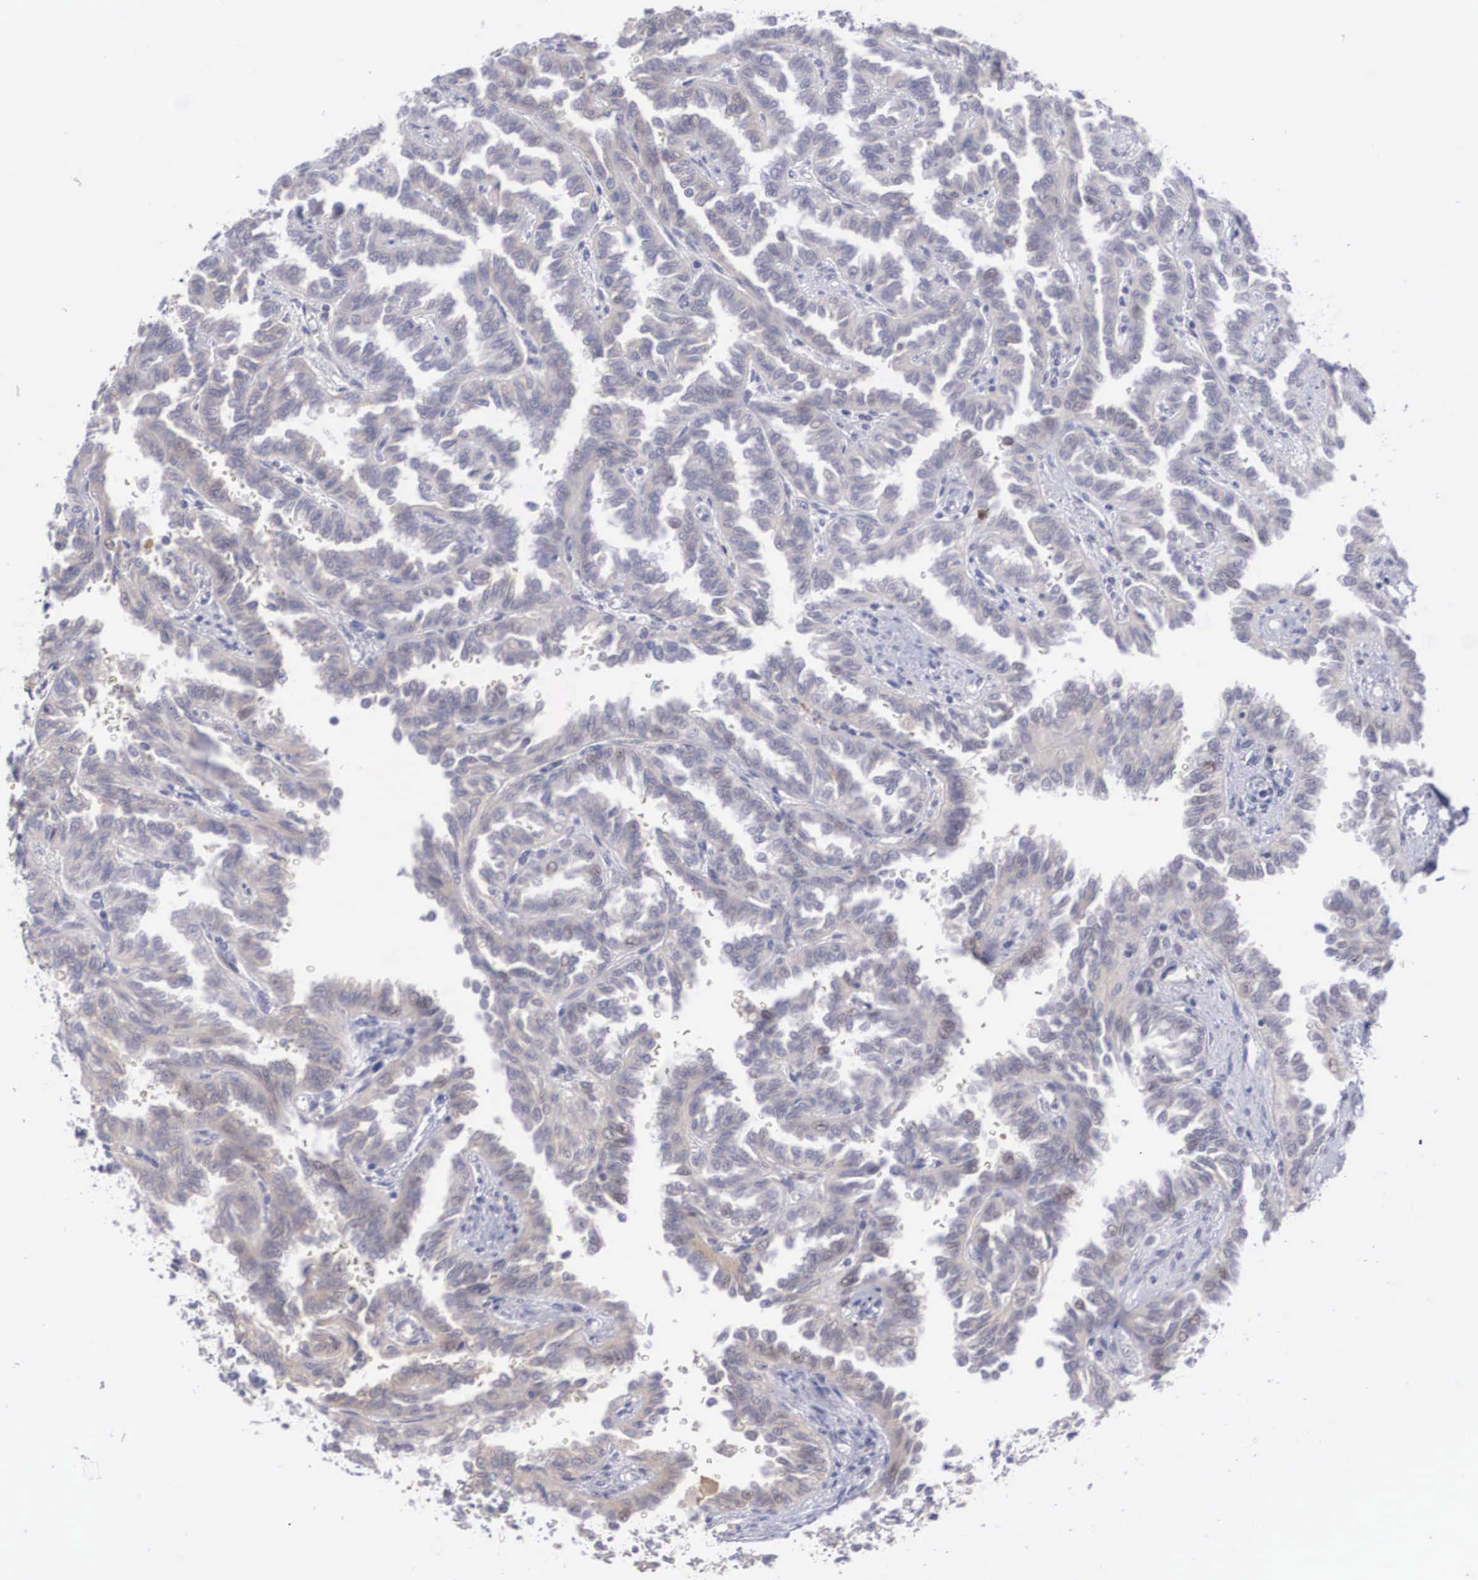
{"staining": {"intensity": "weak", "quantity": "25%-75%", "location": "cytoplasmic/membranous,nuclear"}, "tissue": "renal cancer", "cell_type": "Tumor cells", "image_type": "cancer", "snomed": [{"axis": "morphology", "description": "Inflammation, NOS"}, {"axis": "morphology", "description": "Adenocarcinoma, NOS"}, {"axis": "topography", "description": "Kidney"}], "caption": "Weak cytoplasmic/membranous and nuclear staining for a protein is appreciated in about 25%-75% of tumor cells of renal cancer using IHC.", "gene": "RBPJ", "patient": {"sex": "male", "age": 68}}